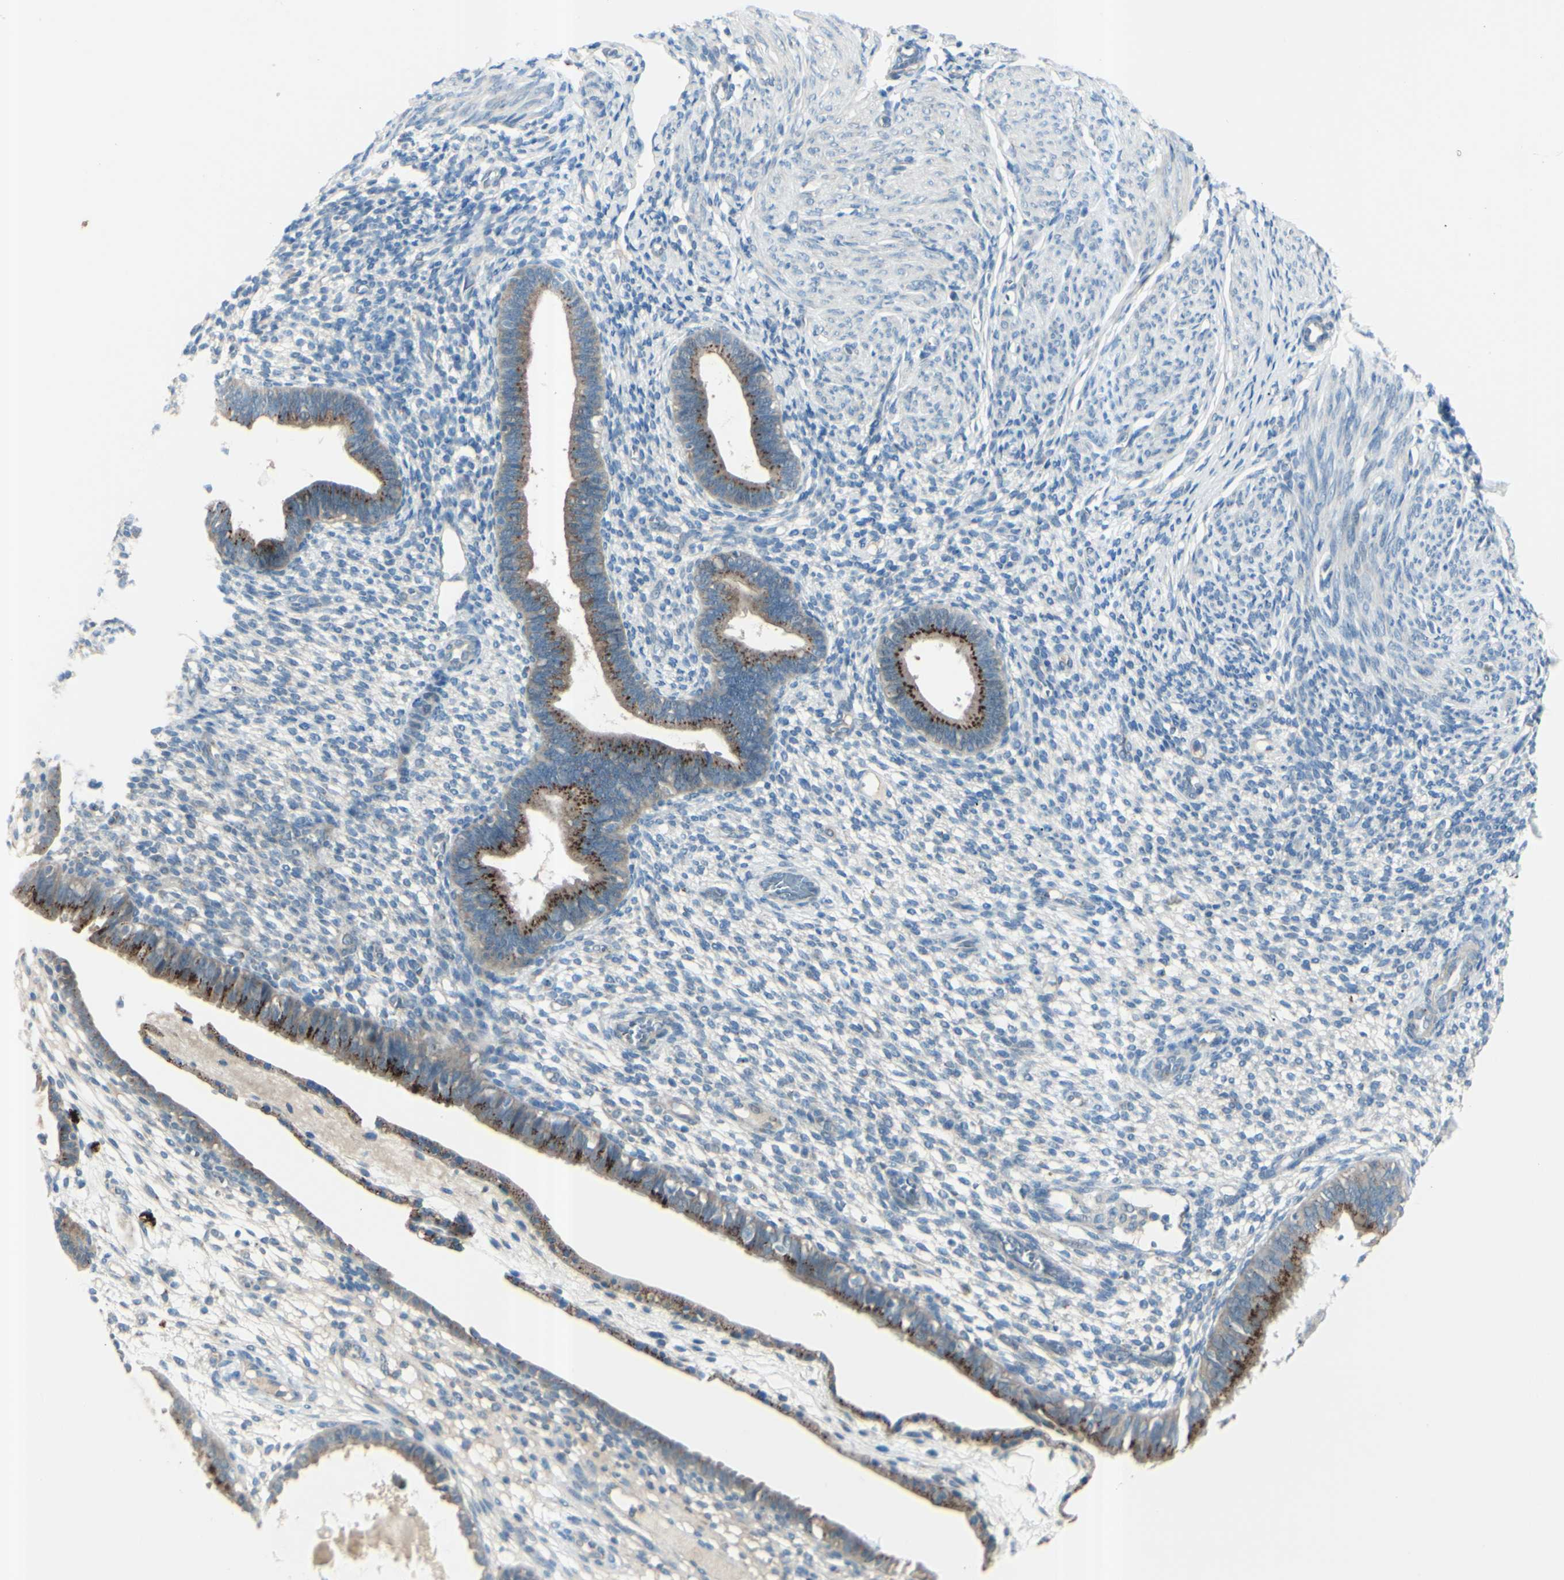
{"staining": {"intensity": "negative", "quantity": "none", "location": "none"}, "tissue": "endometrium", "cell_type": "Cells in endometrial stroma", "image_type": "normal", "snomed": [{"axis": "morphology", "description": "Normal tissue, NOS"}, {"axis": "topography", "description": "Endometrium"}], "caption": "Immunohistochemistry image of normal human endometrium stained for a protein (brown), which demonstrates no positivity in cells in endometrial stroma.", "gene": "B4GALT1", "patient": {"sex": "female", "age": 61}}